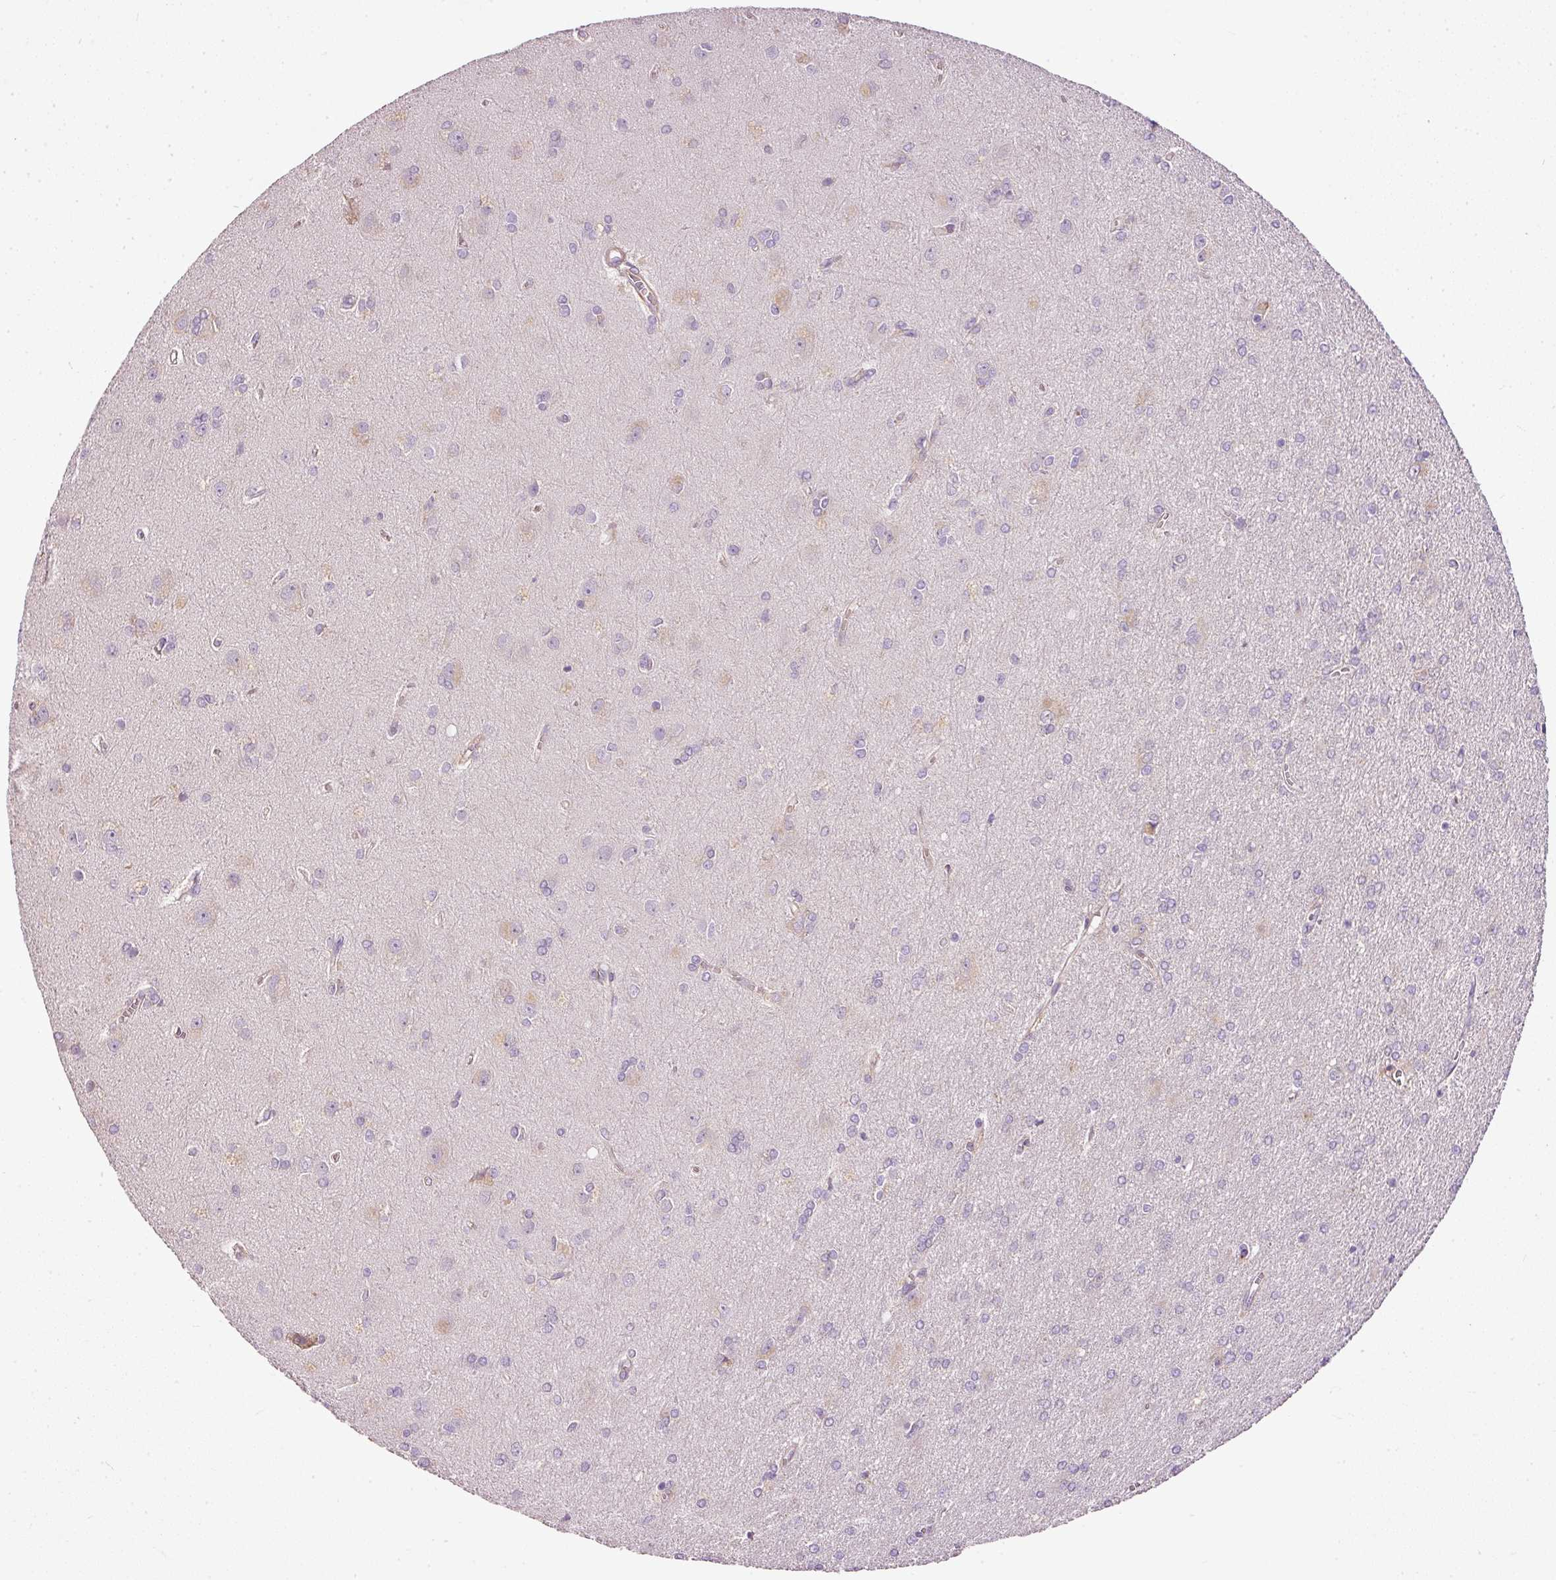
{"staining": {"intensity": "negative", "quantity": "none", "location": "none"}, "tissue": "glioma", "cell_type": "Tumor cells", "image_type": "cancer", "snomed": [{"axis": "morphology", "description": "Glioma, malignant, High grade"}, {"axis": "topography", "description": "Brain"}], "caption": "Photomicrograph shows no protein staining in tumor cells of high-grade glioma (malignant) tissue.", "gene": "PAQR9", "patient": {"sex": "male", "age": 67}}